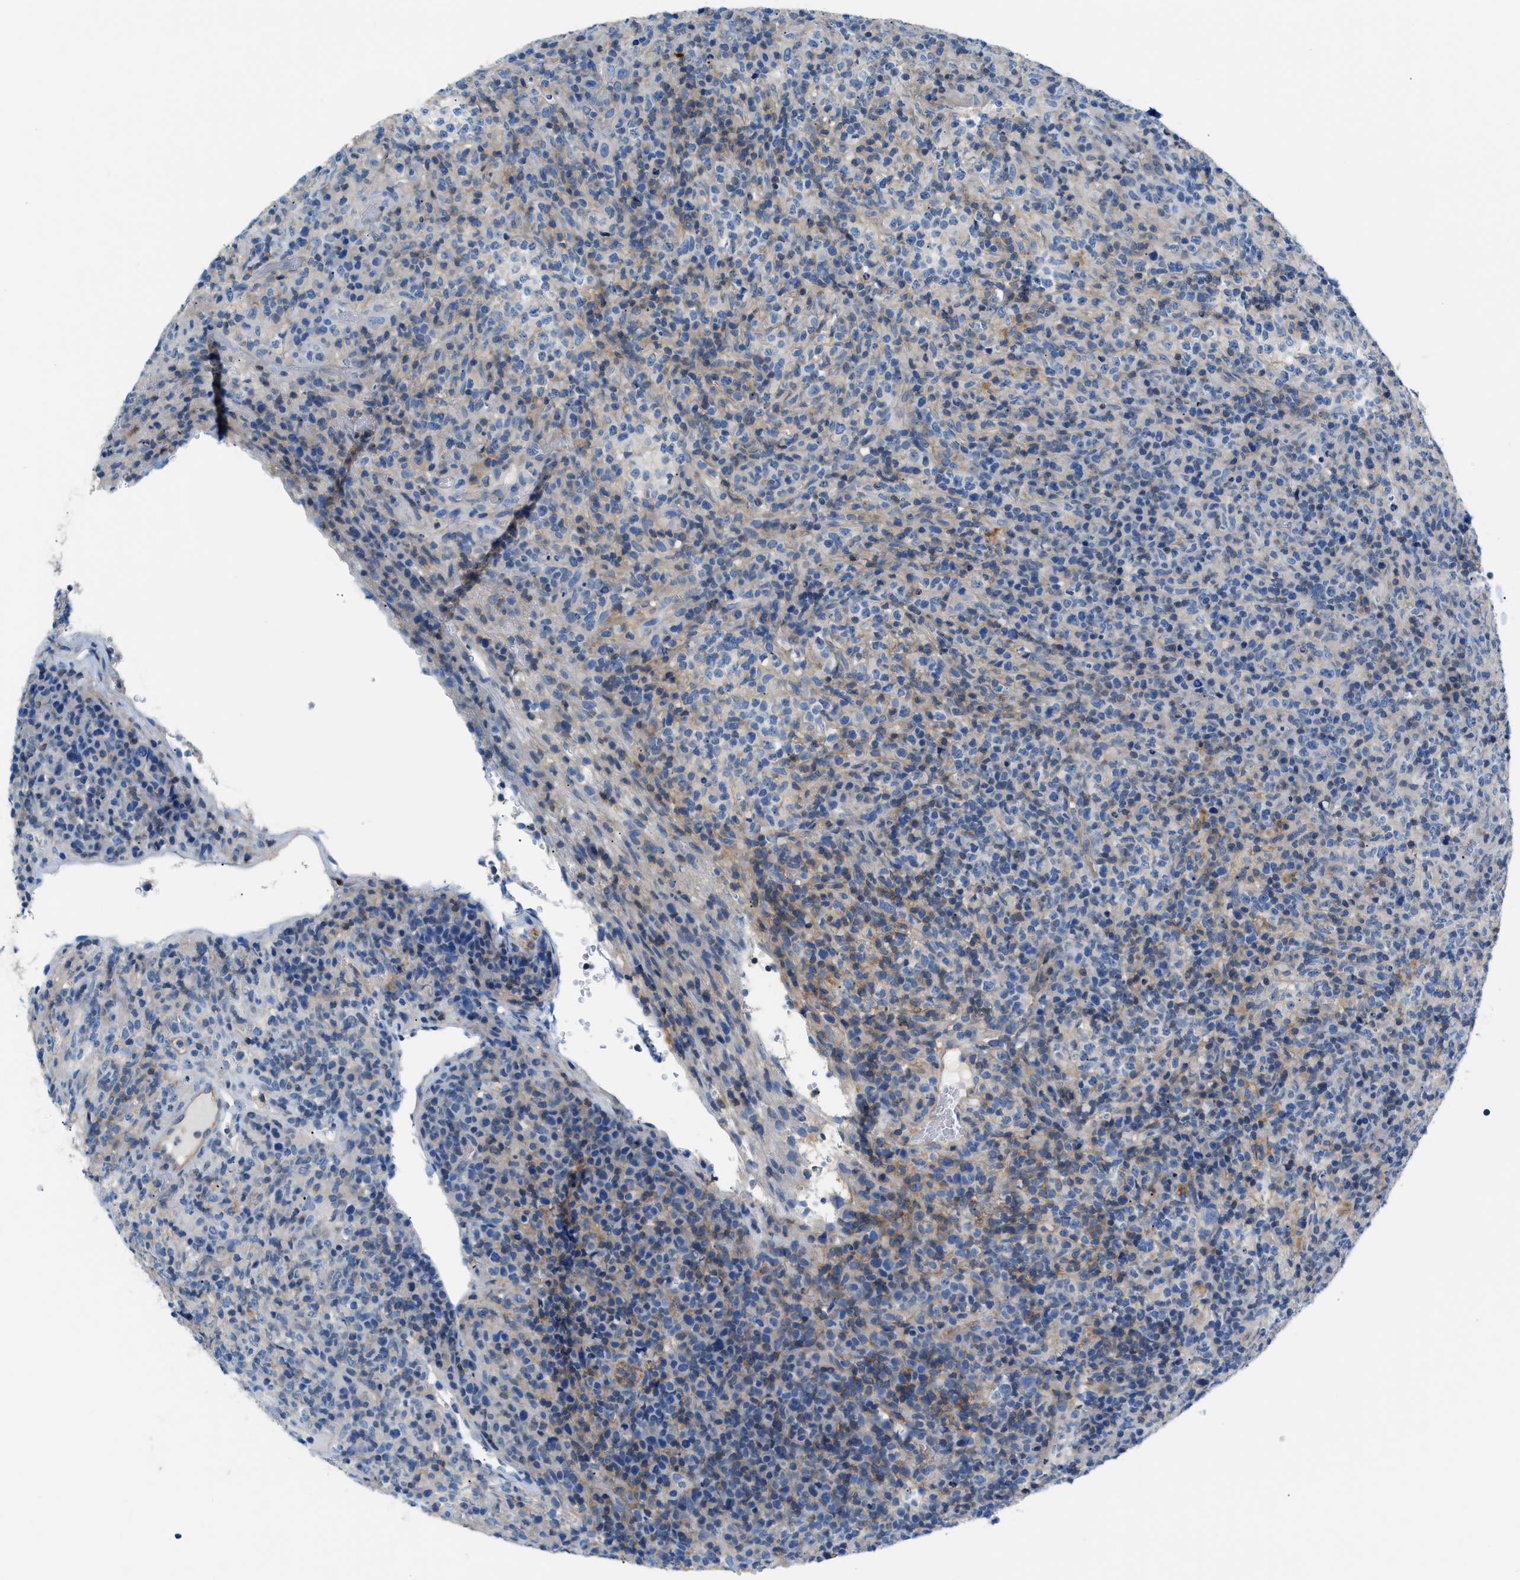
{"staining": {"intensity": "weak", "quantity": "<25%", "location": "cytoplasmic/membranous"}, "tissue": "lymphoma", "cell_type": "Tumor cells", "image_type": "cancer", "snomed": [{"axis": "morphology", "description": "Malignant lymphoma, non-Hodgkin's type, High grade"}, {"axis": "topography", "description": "Lymph node"}], "caption": "This is an immunohistochemistry (IHC) micrograph of human lymphoma. There is no expression in tumor cells.", "gene": "ORAI1", "patient": {"sex": "female", "age": 76}}